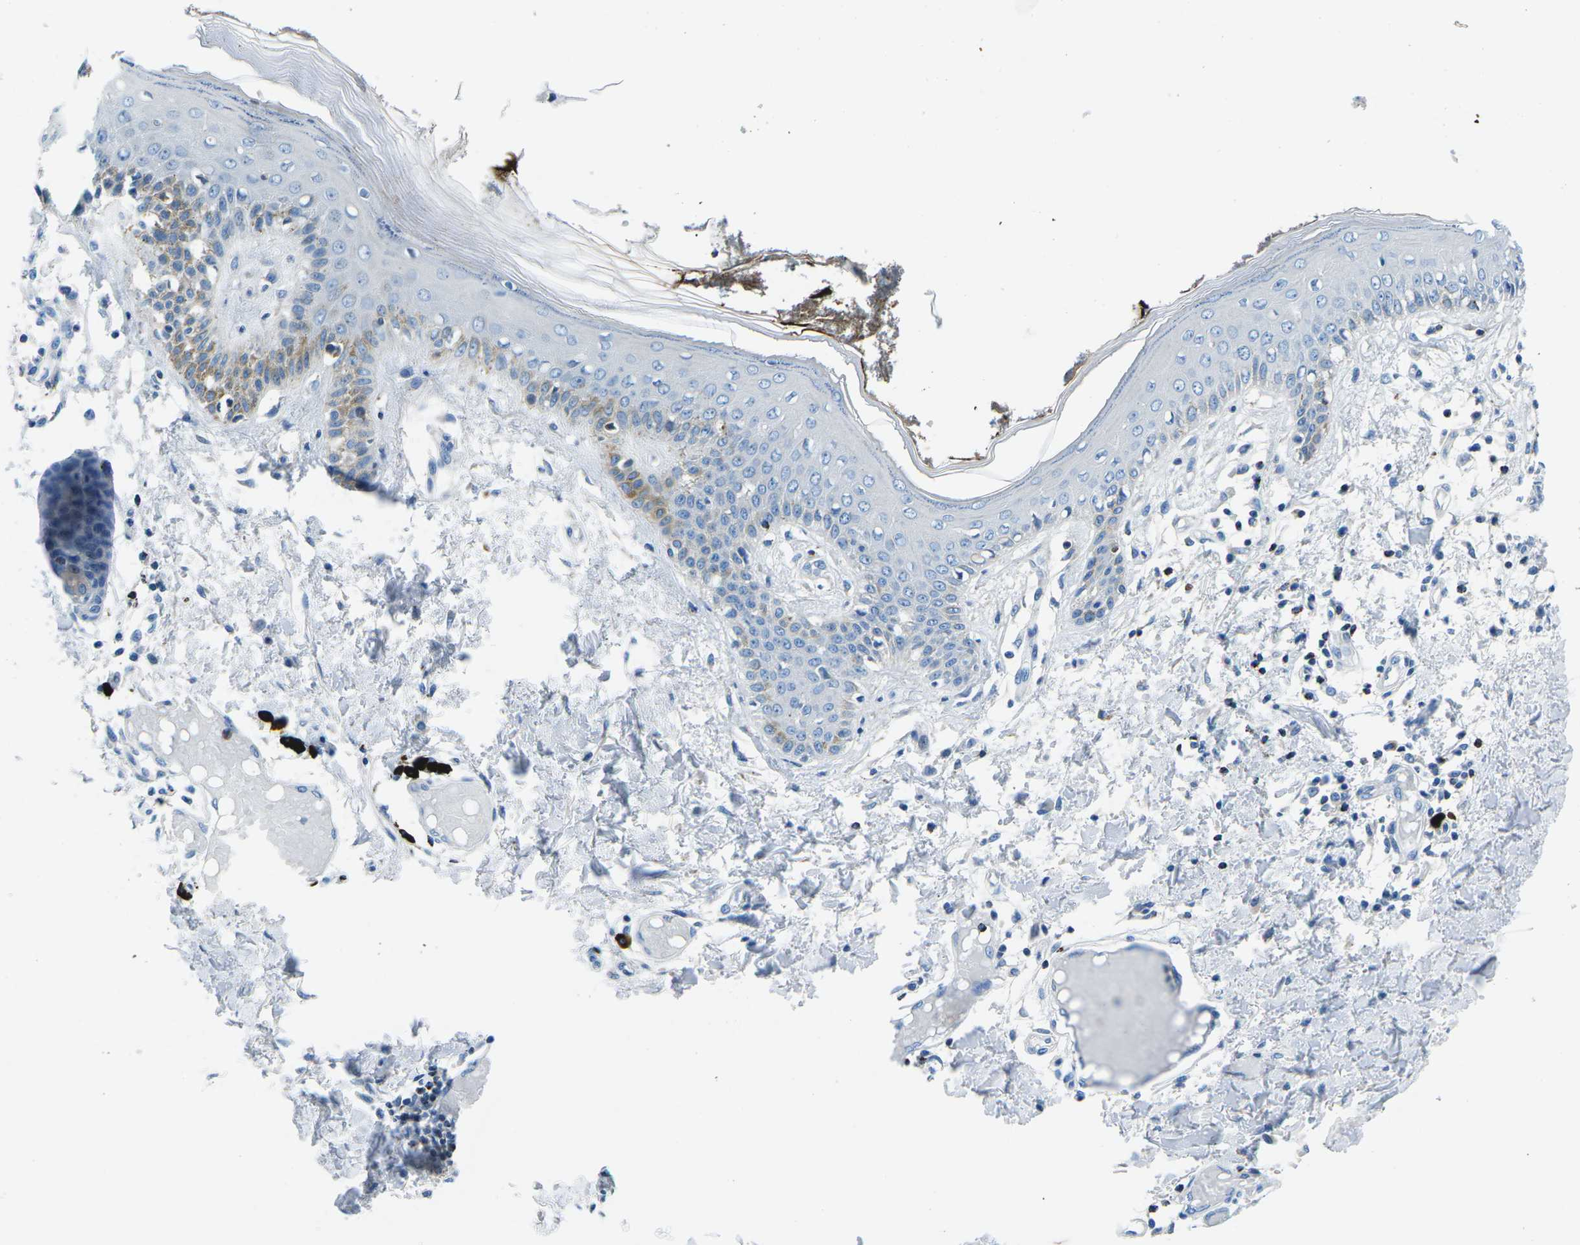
{"staining": {"intensity": "negative", "quantity": "none", "location": "none"}, "tissue": "skin", "cell_type": "Fibroblasts", "image_type": "normal", "snomed": [{"axis": "morphology", "description": "Normal tissue, NOS"}, {"axis": "topography", "description": "Skin"}], "caption": "Skin stained for a protein using IHC exhibits no positivity fibroblasts.", "gene": "MC4R", "patient": {"sex": "male", "age": 53}}